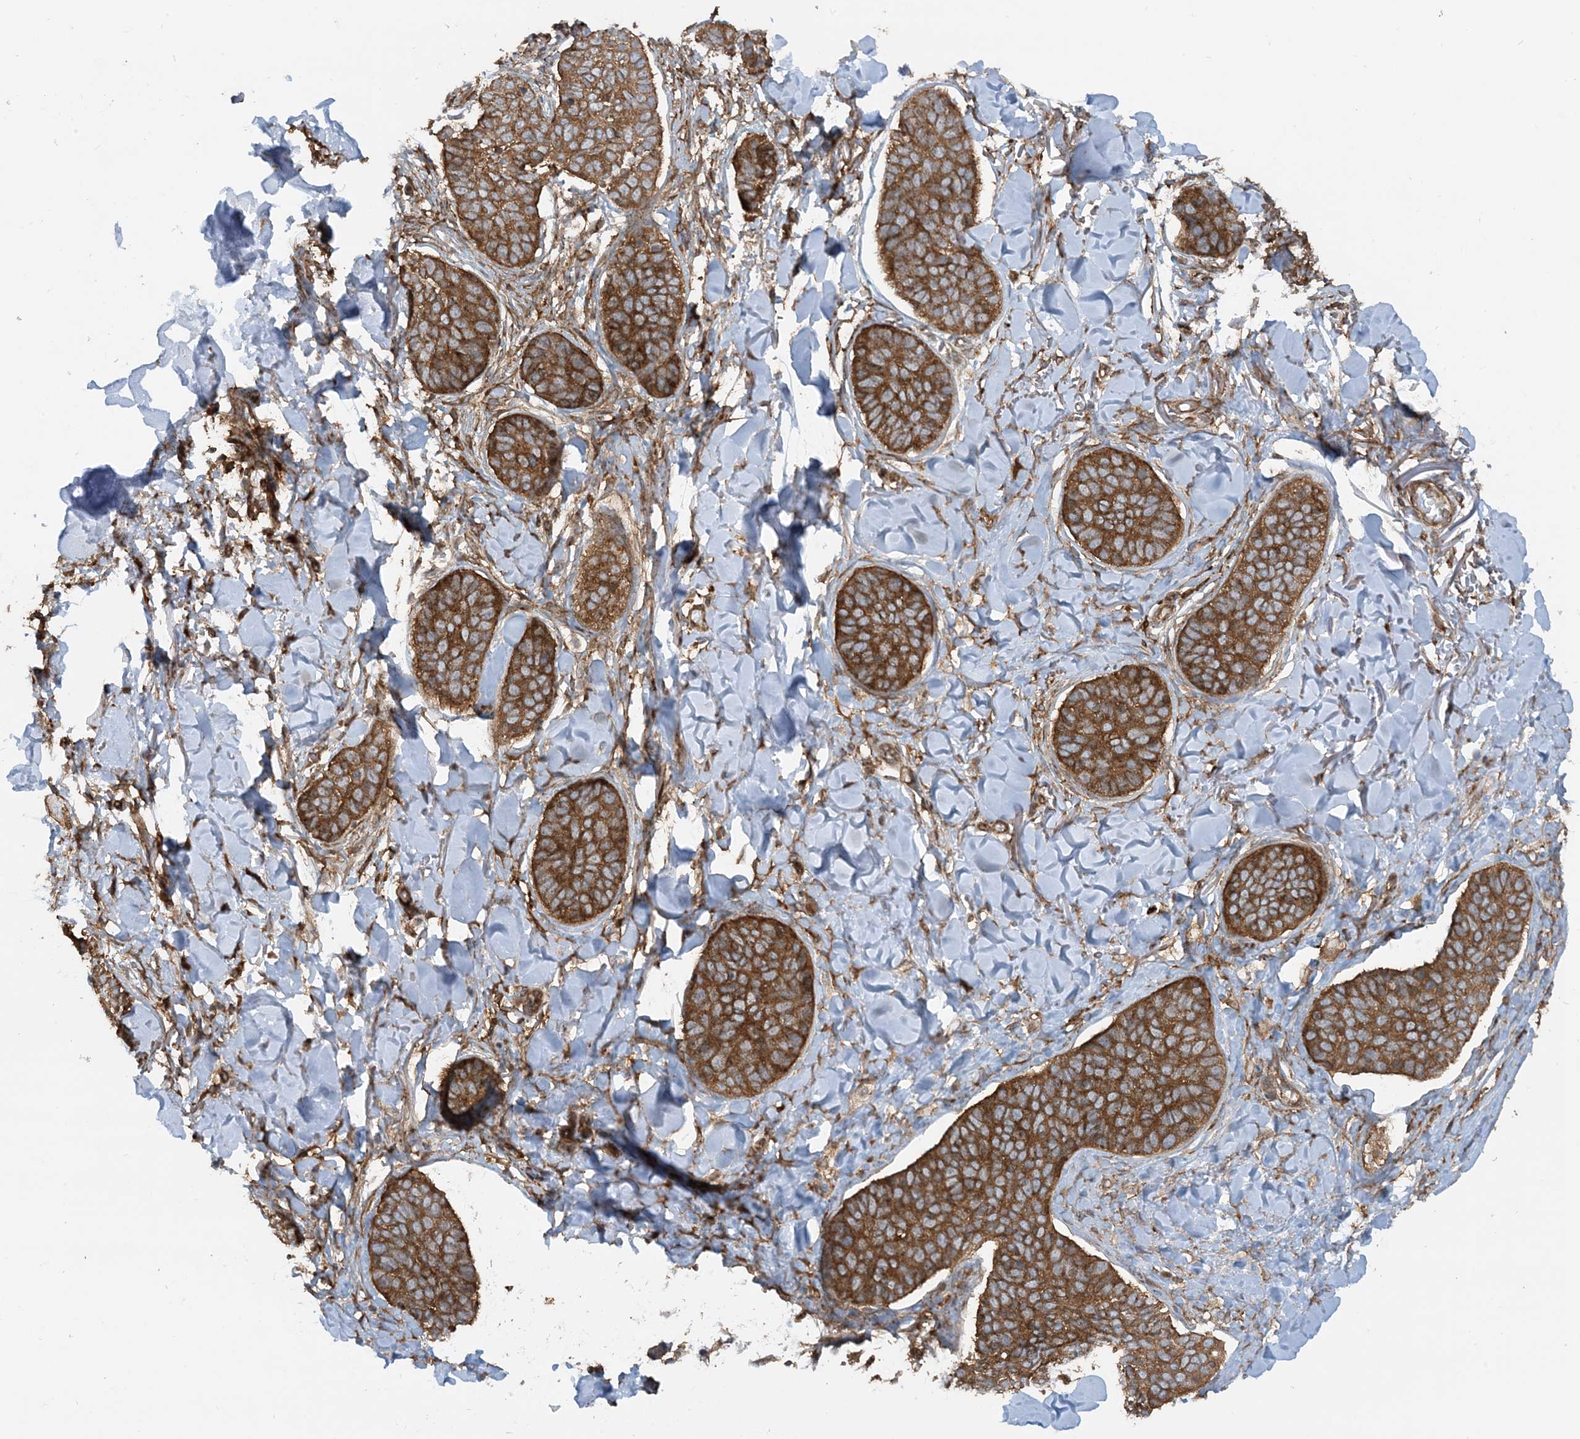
{"staining": {"intensity": "strong", "quantity": ">75%", "location": "cytoplasmic/membranous"}, "tissue": "skin cancer", "cell_type": "Tumor cells", "image_type": "cancer", "snomed": [{"axis": "morphology", "description": "Basal cell carcinoma"}, {"axis": "topography", "description": "Skin"}], "caption": "Immunohistochemistry of basal cell carcinoma (skin) exhibits high levels of strong cytoplasmic/membranous positivity in approximately >75% of tumor cells.", "gene": "STAM2", "patient": {"sex": "male", "age": 85}}